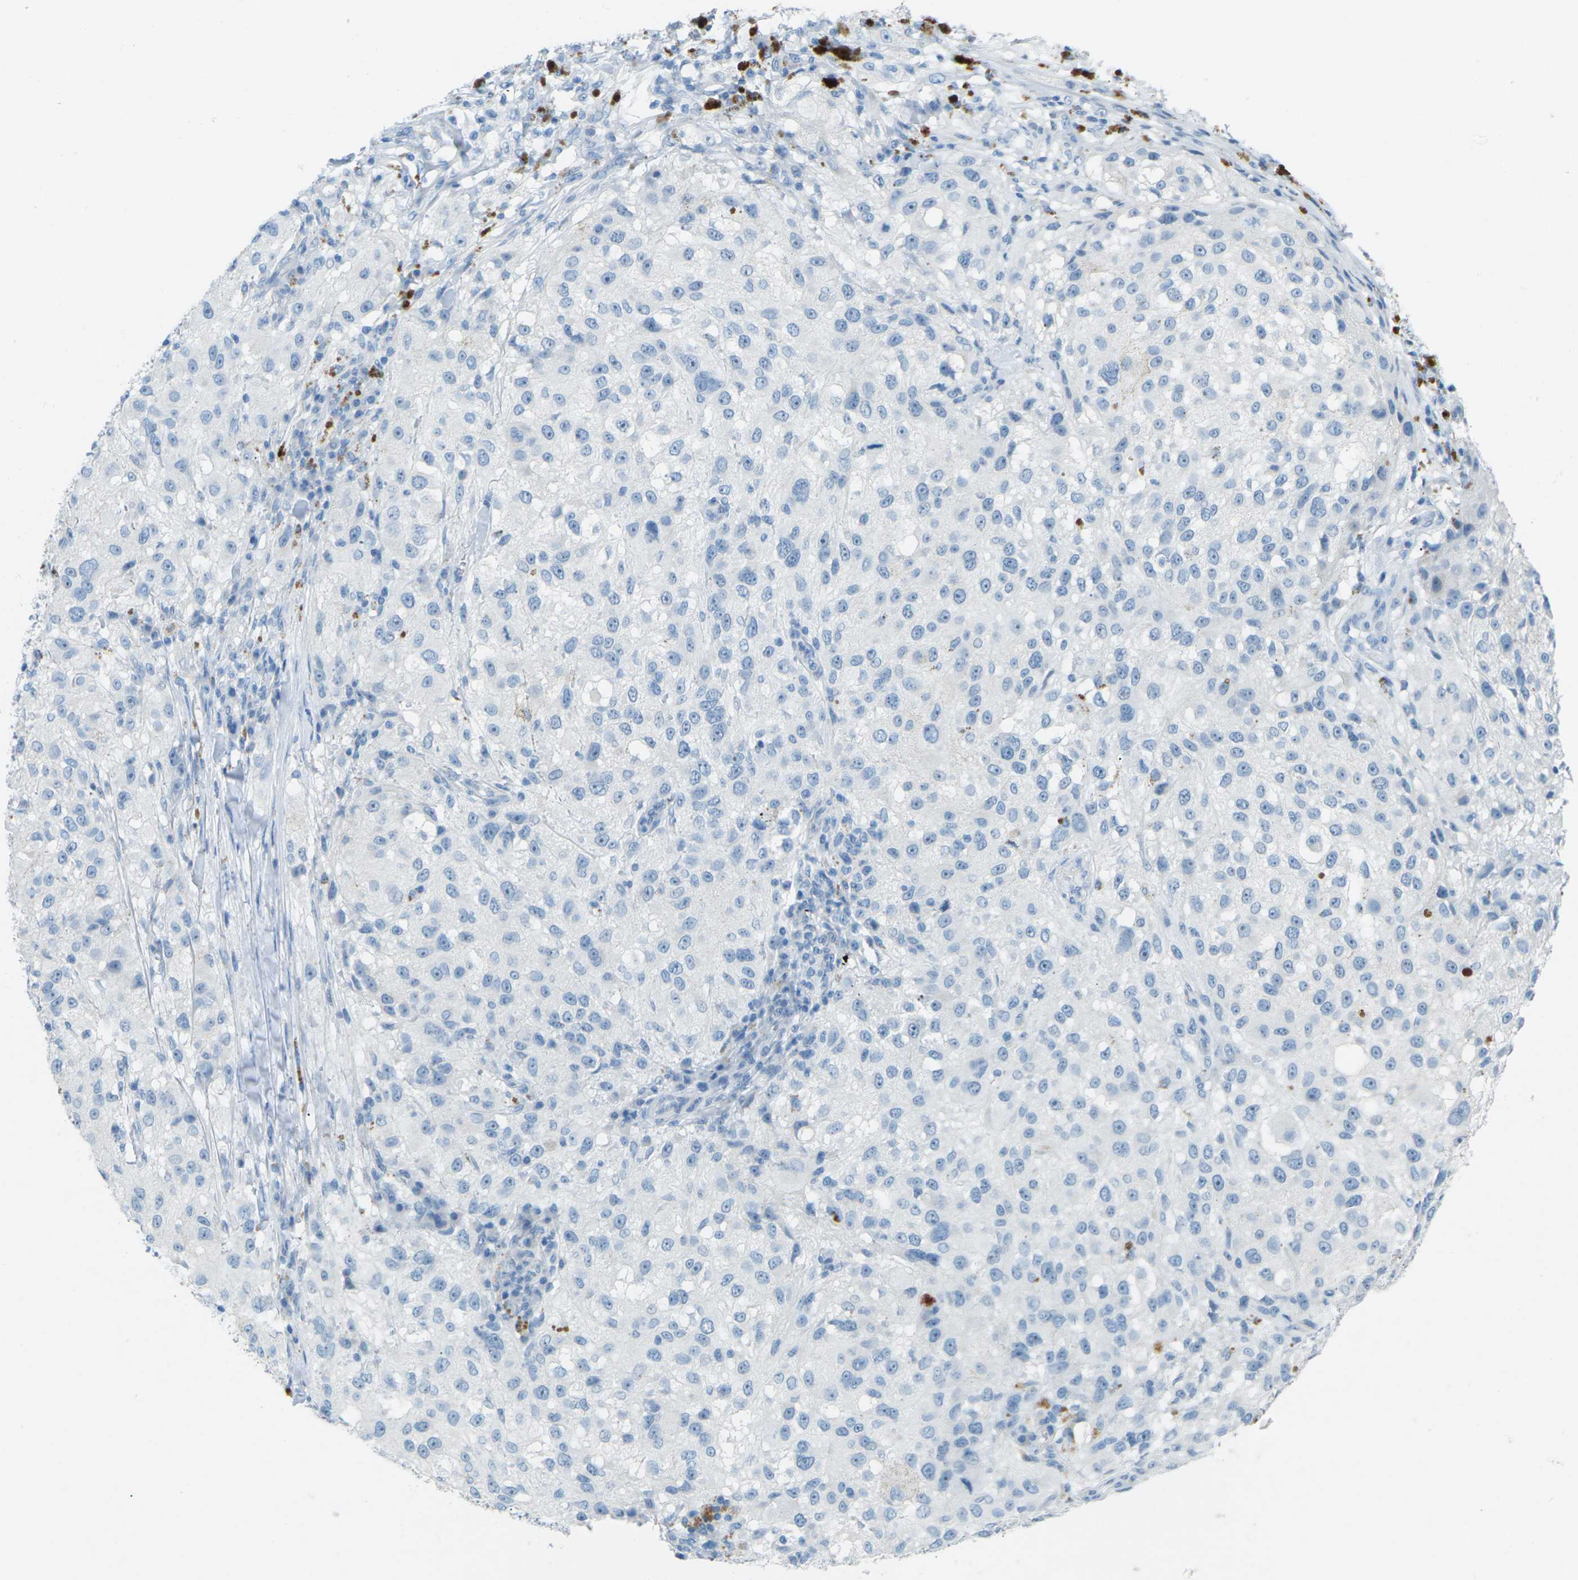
{"staining": {"intensity": "negative", "quantity": "none", "location": "none"}, "tissue": "melanoma", "cell_type": "Tumor cells", "image_type": "cancer", "snomed": [{"axis": "morphology", "description": "Necrosis, NOS"}, {"axis": "morphology", "description": "Malignant melanoma, NOS"}, {"axis": "topography", "description": "Skin"}], "caption": "Melanoma was stained to show a protein in brown. There is no significant staining in tumor cells.", "gene": "CDH16", "patient": {"sex": "female", "age": 87}}